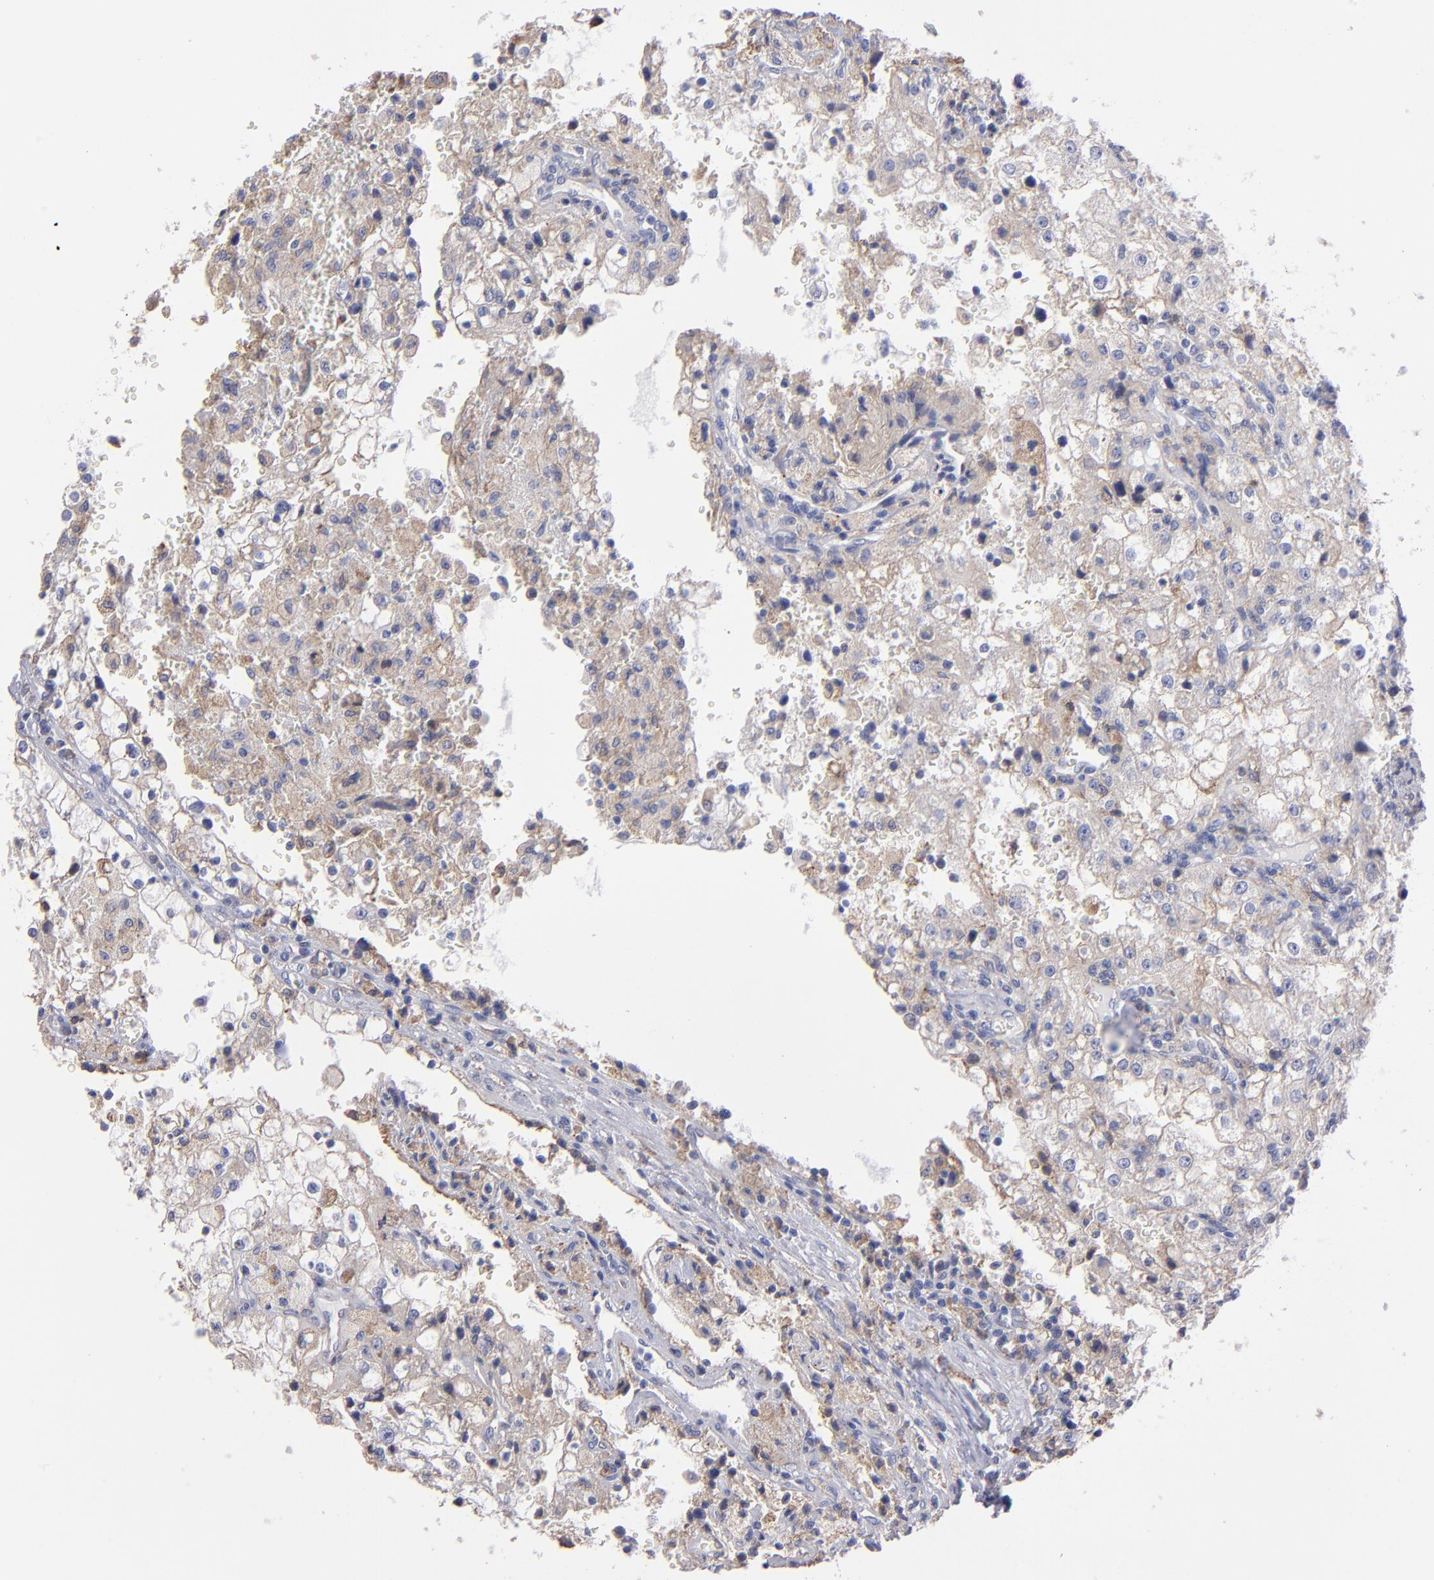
{"staining": {"intensity": "weak", "quantity": "25%-75%", "location": "cytoplasmic/membranous"}, "tissue": "renal cancer", "cell_type": "Tumor cells", "image_type": "cancer", "snomed": [{"axis": "morphology", "description": "Adenocarcinoma, NOS"}, {"axis": "topography", "description": "Kidney"}], "caption": "Protein positivity by immunohistochemistry (IHC) exhibits weak cytoplasmic/membranous expression in about 25%-75% of tumor cells in renal cancer (adenocarcinoma).", "gene": "MFGE8", "patient": {"sex": "female", "age": 74}}